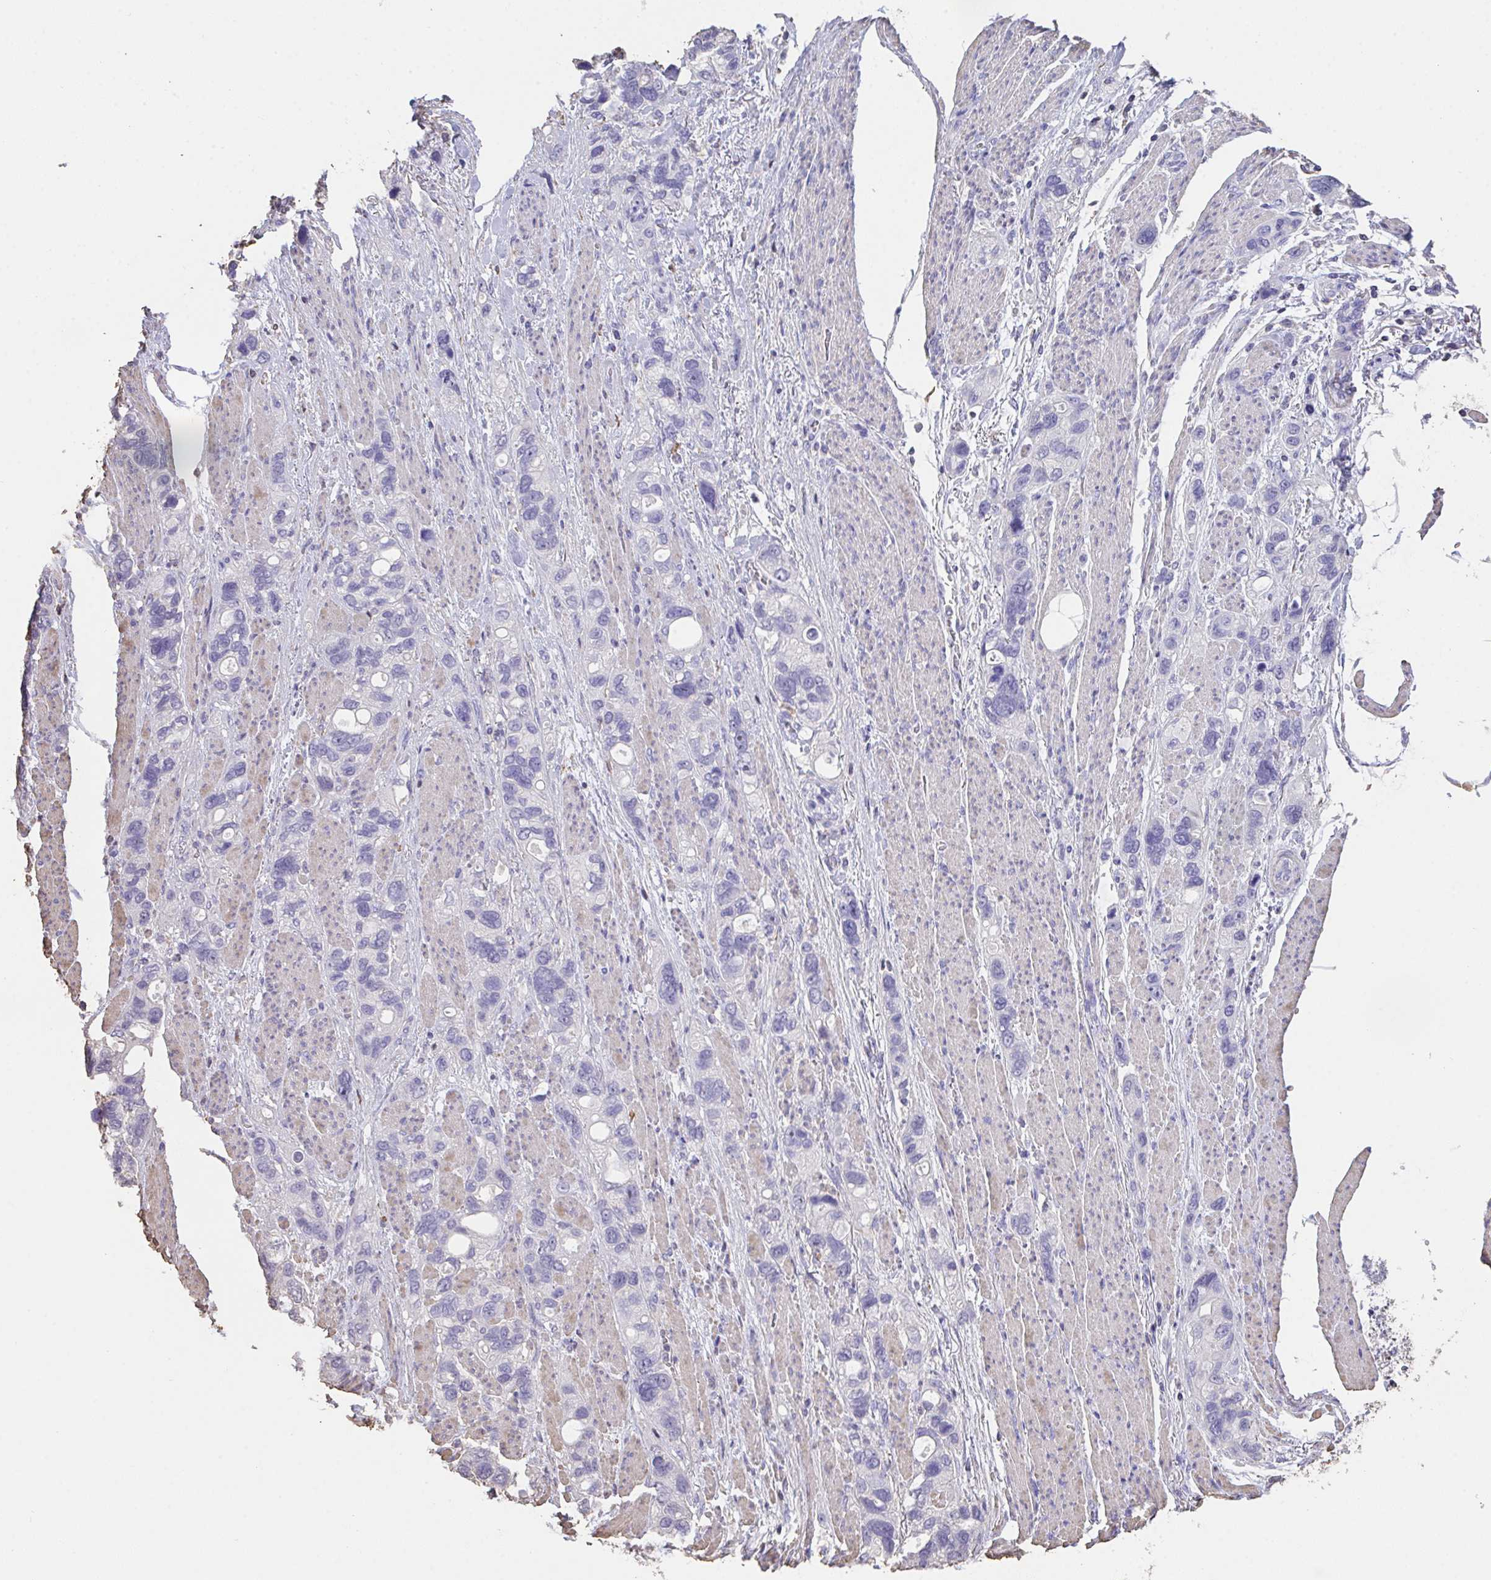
{"staining": {"intensity": "negative", "quantity": "none", "location": "none"}, "tissue": "stomach cancer", "cell_type": "Tumor cells", "image_type": "cancer", "snomed": [{"axis": "morphology", "description": "Adenocarcinoma, NOS"}, {"axis": "topography", "description": "Stomach, upper"}], "caption": "Tumor cells show no significant protein positivity in stomach adenocarcinoma.", "gene": "IL23R", "patient": {"sex": "female", "age": 81}}